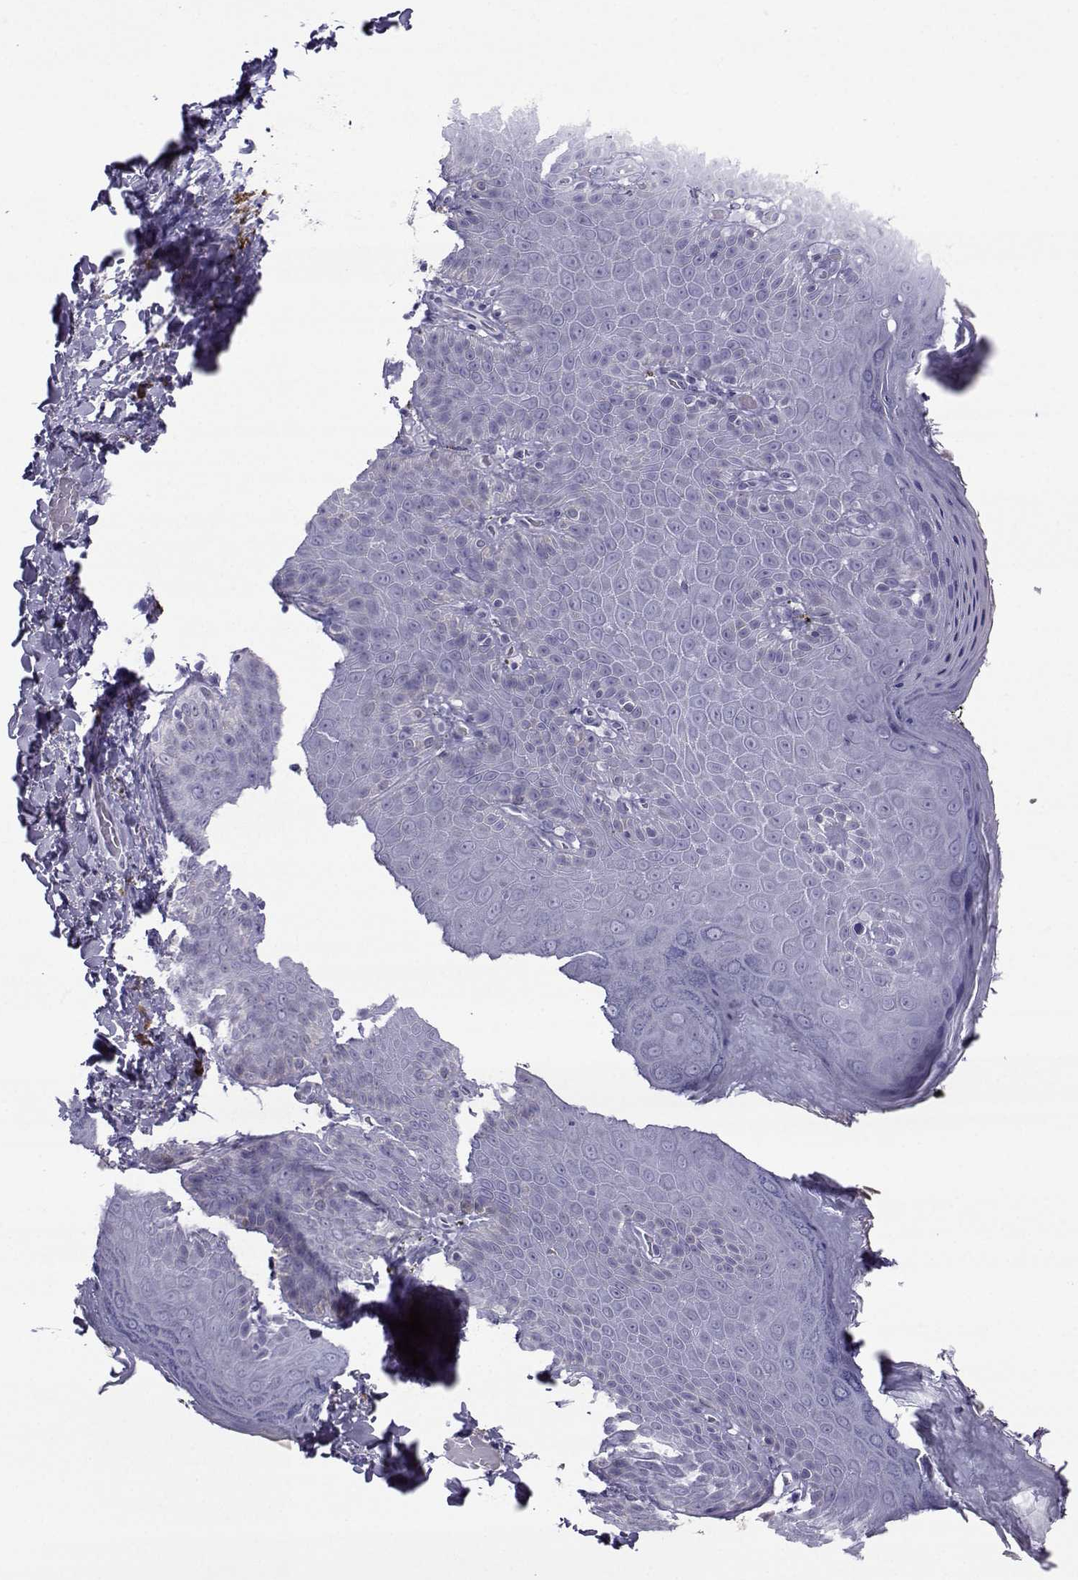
{"staining": {"intensity": "negative", "quantity": "none", "location": "none"}, "tissue": "skin", "cell_type": "Epidermal cells", "image_type": "normal", "snomed": [{"axis": "morphology", "description": "Normal tissue, NOS"}, {"axis": "topography", "description": "Anal"}], "caption": "High power microscopy histopathology image of an immunohistochemistry image of normal skin, revealing no significant staining in epidermal cells.", "gene": "ARMC2", "patient": {"sex": "male", "age": 53}}